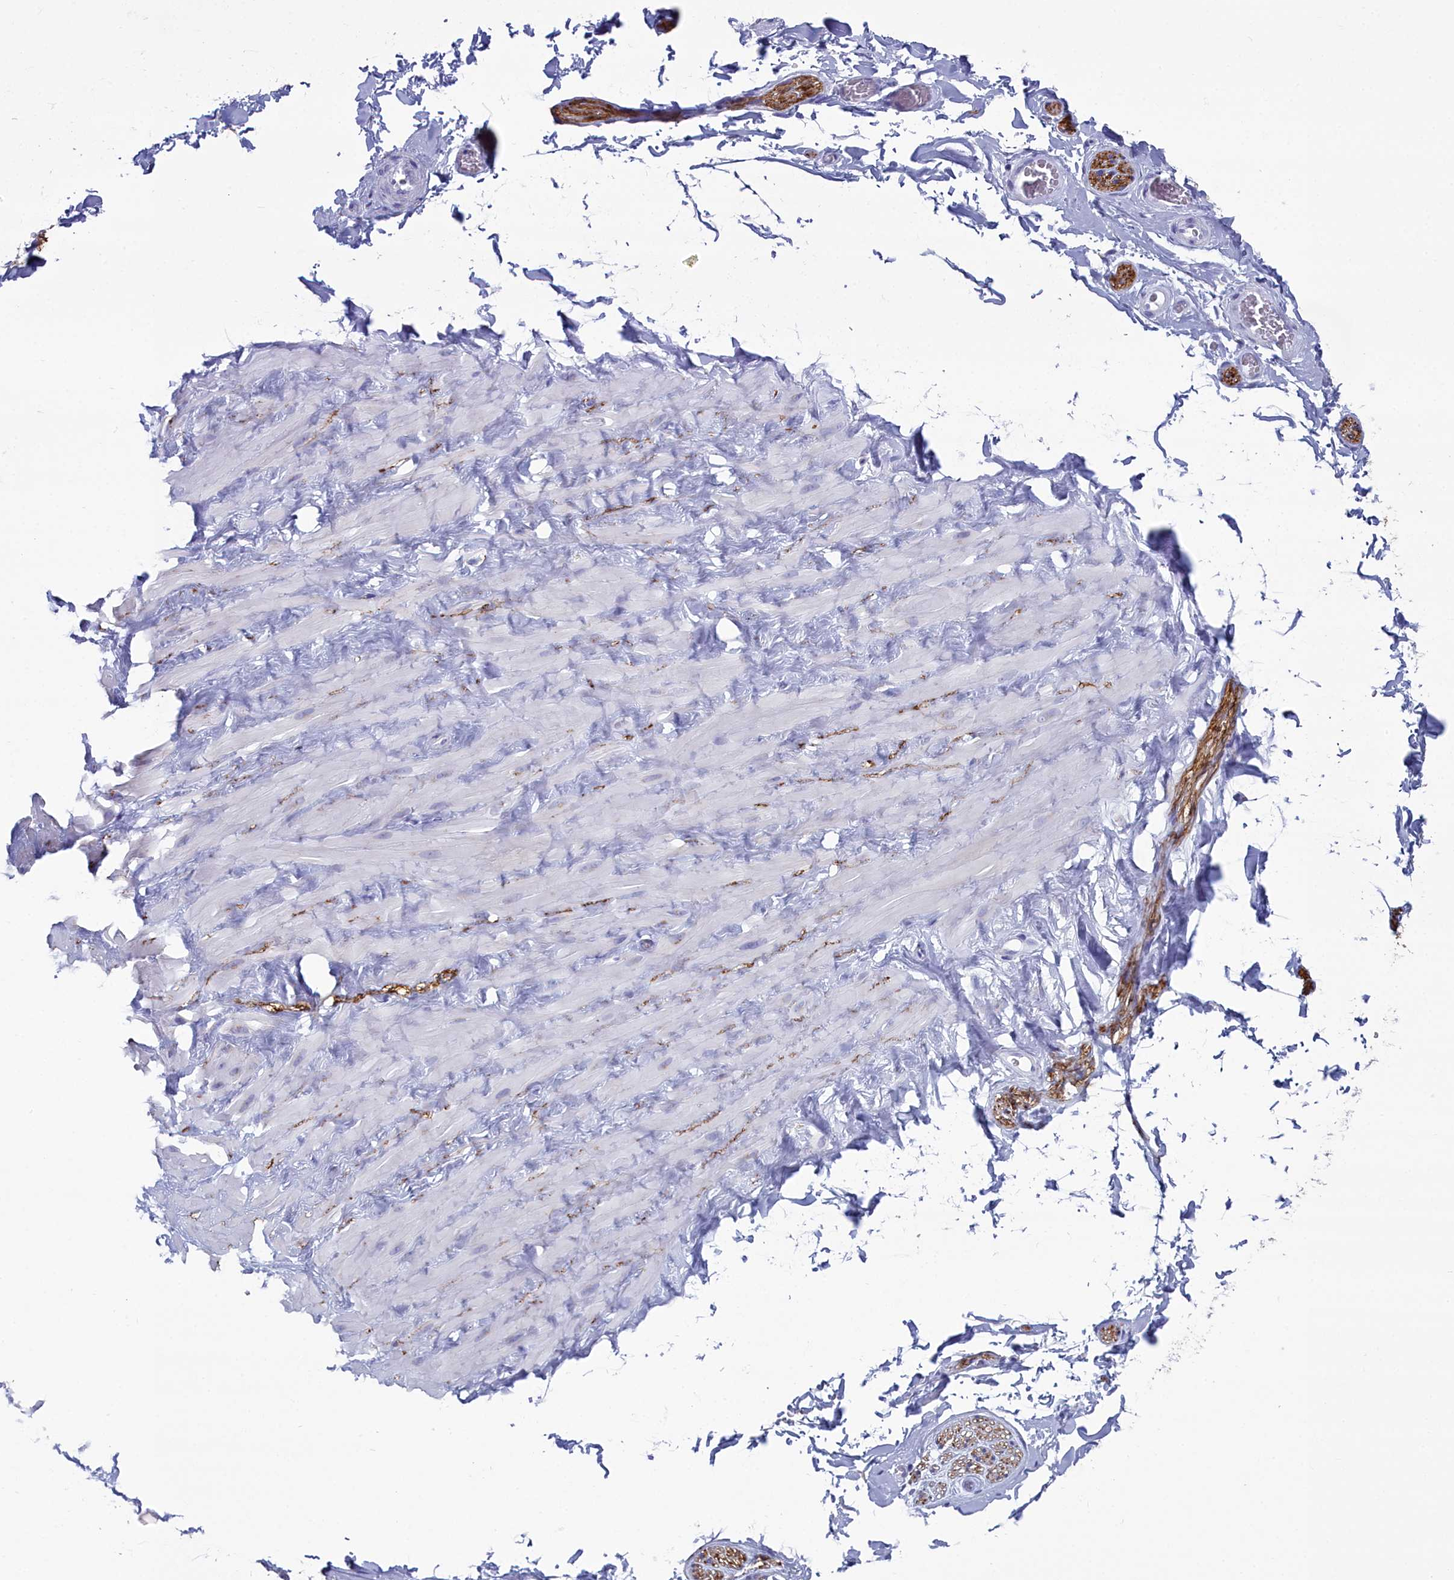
{"staining": {"intensity": "negative", "quantity": "none", "location": "none"}, "tissue": "adipose tissue", "cell_type": "Adipocytes", "image_type": "normal", "snomed": [{"axis": "morphology", "description": "Normal tissue, NOS"}, {"axis": "topography", "description": "Soft tissue"}, {"axis": "topography", "description": "Adipose tissue"}, {"axis": "topography", "description": "Vascular tissue"}, {"axis": "topography", "description": "Peripheral nerve tissue"}], "caption": "This is an immunohistochemistry photomicrograph of normal human adipose tissue. There is no staining in adipocytes.", "gene": "MAP6", "patient": {"sex": "male", "age": 46}}